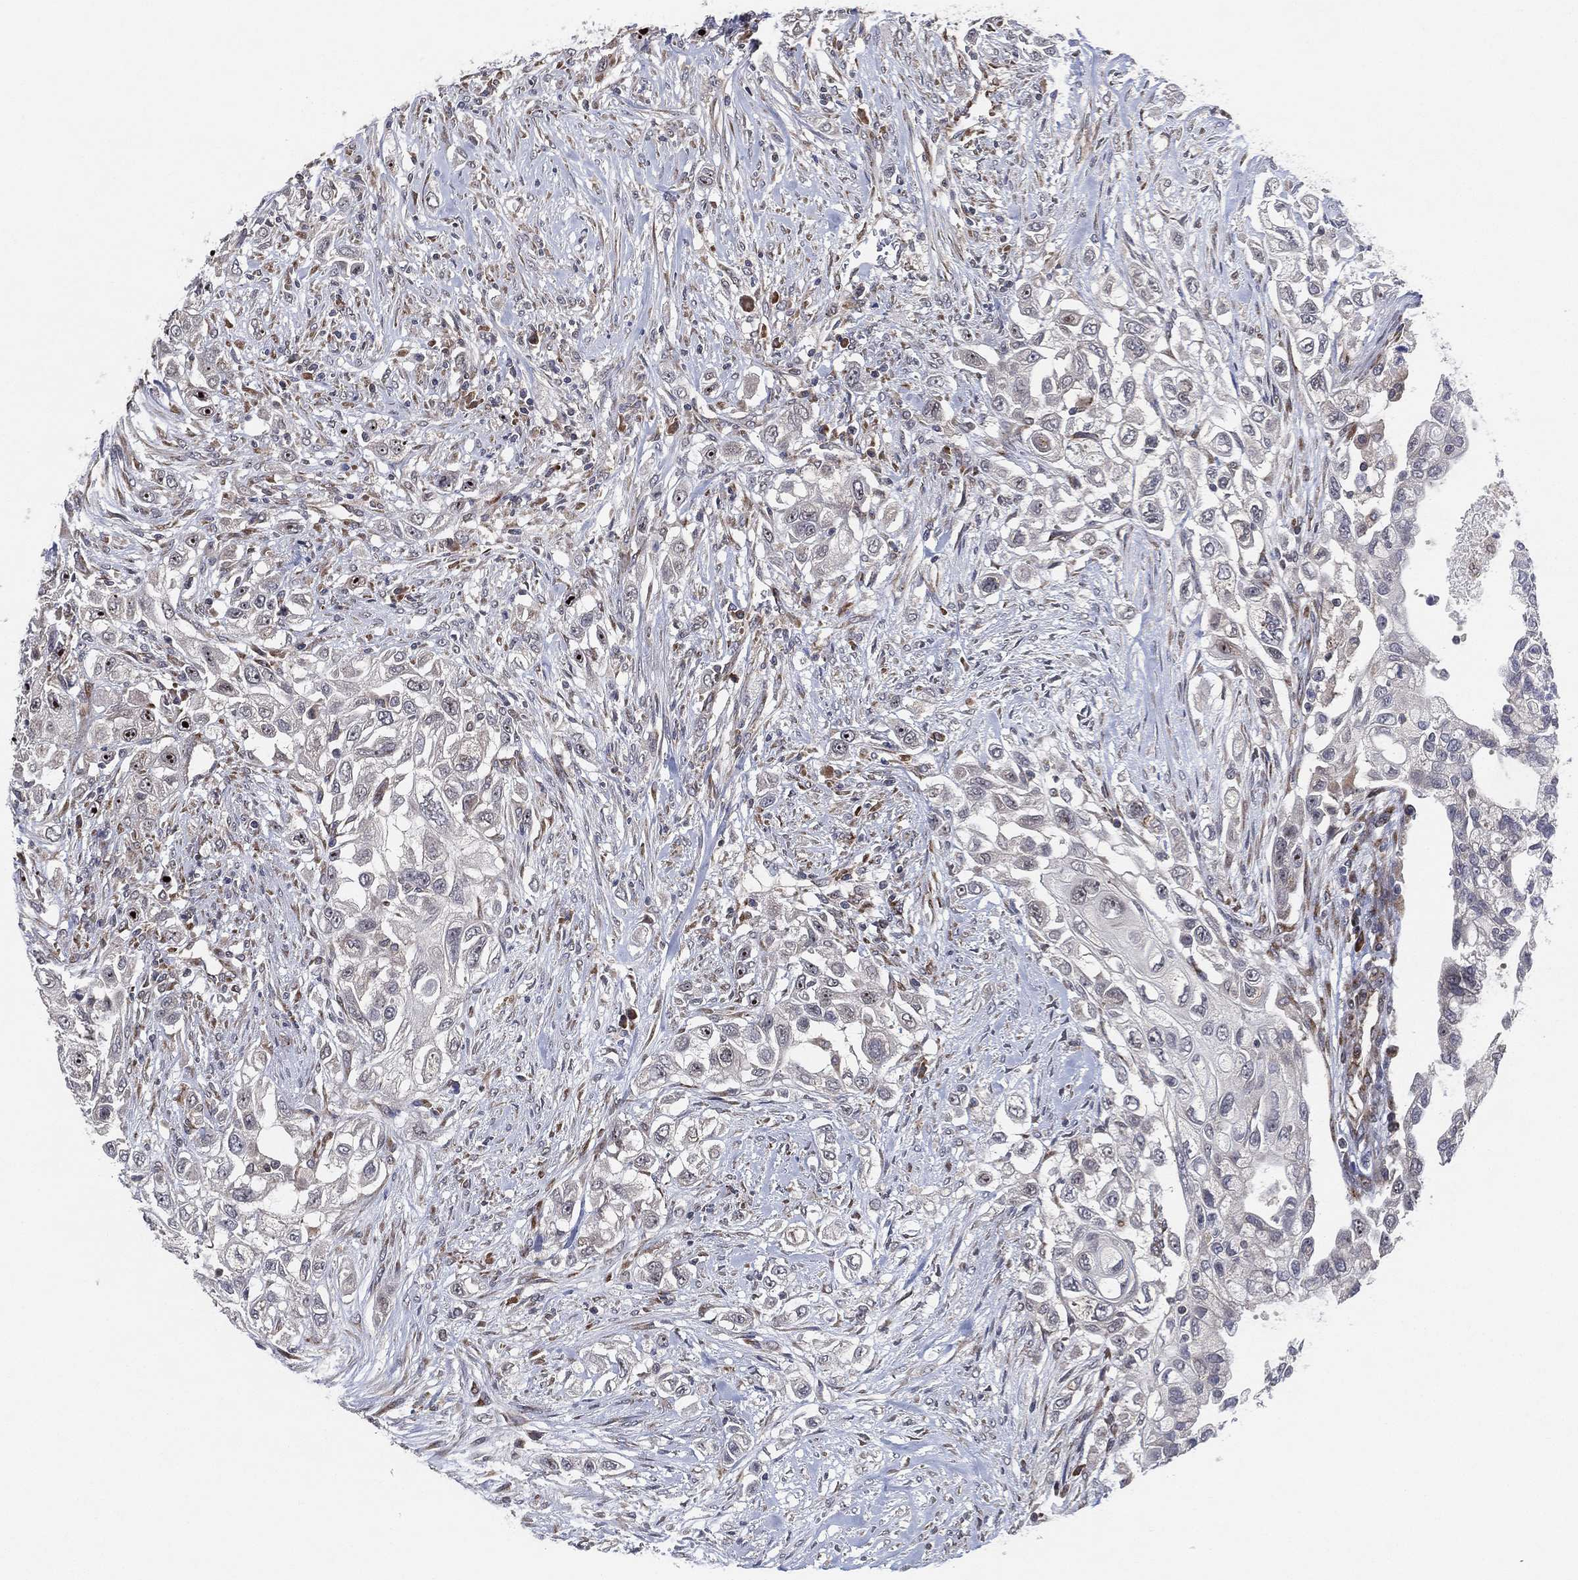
{"staining": {"intensity": "negative", "quantity": "none", "location": "none"}, "tissue": "urothelial cancer", "cell_type": "Tumor cells", "image_type": "cancer", "snomed": [{"axis": "morphology", "description": "Urothelial carcinoma, High grade"}, {"axis": "topography", "description": "Urinary bladder"}], "caption": "An image of human urothelial carcinoma (high-grade) is negative for staining in tumor cells.", "gene": "FAM104A", "patient": {"sex": "female", "age": 56}}